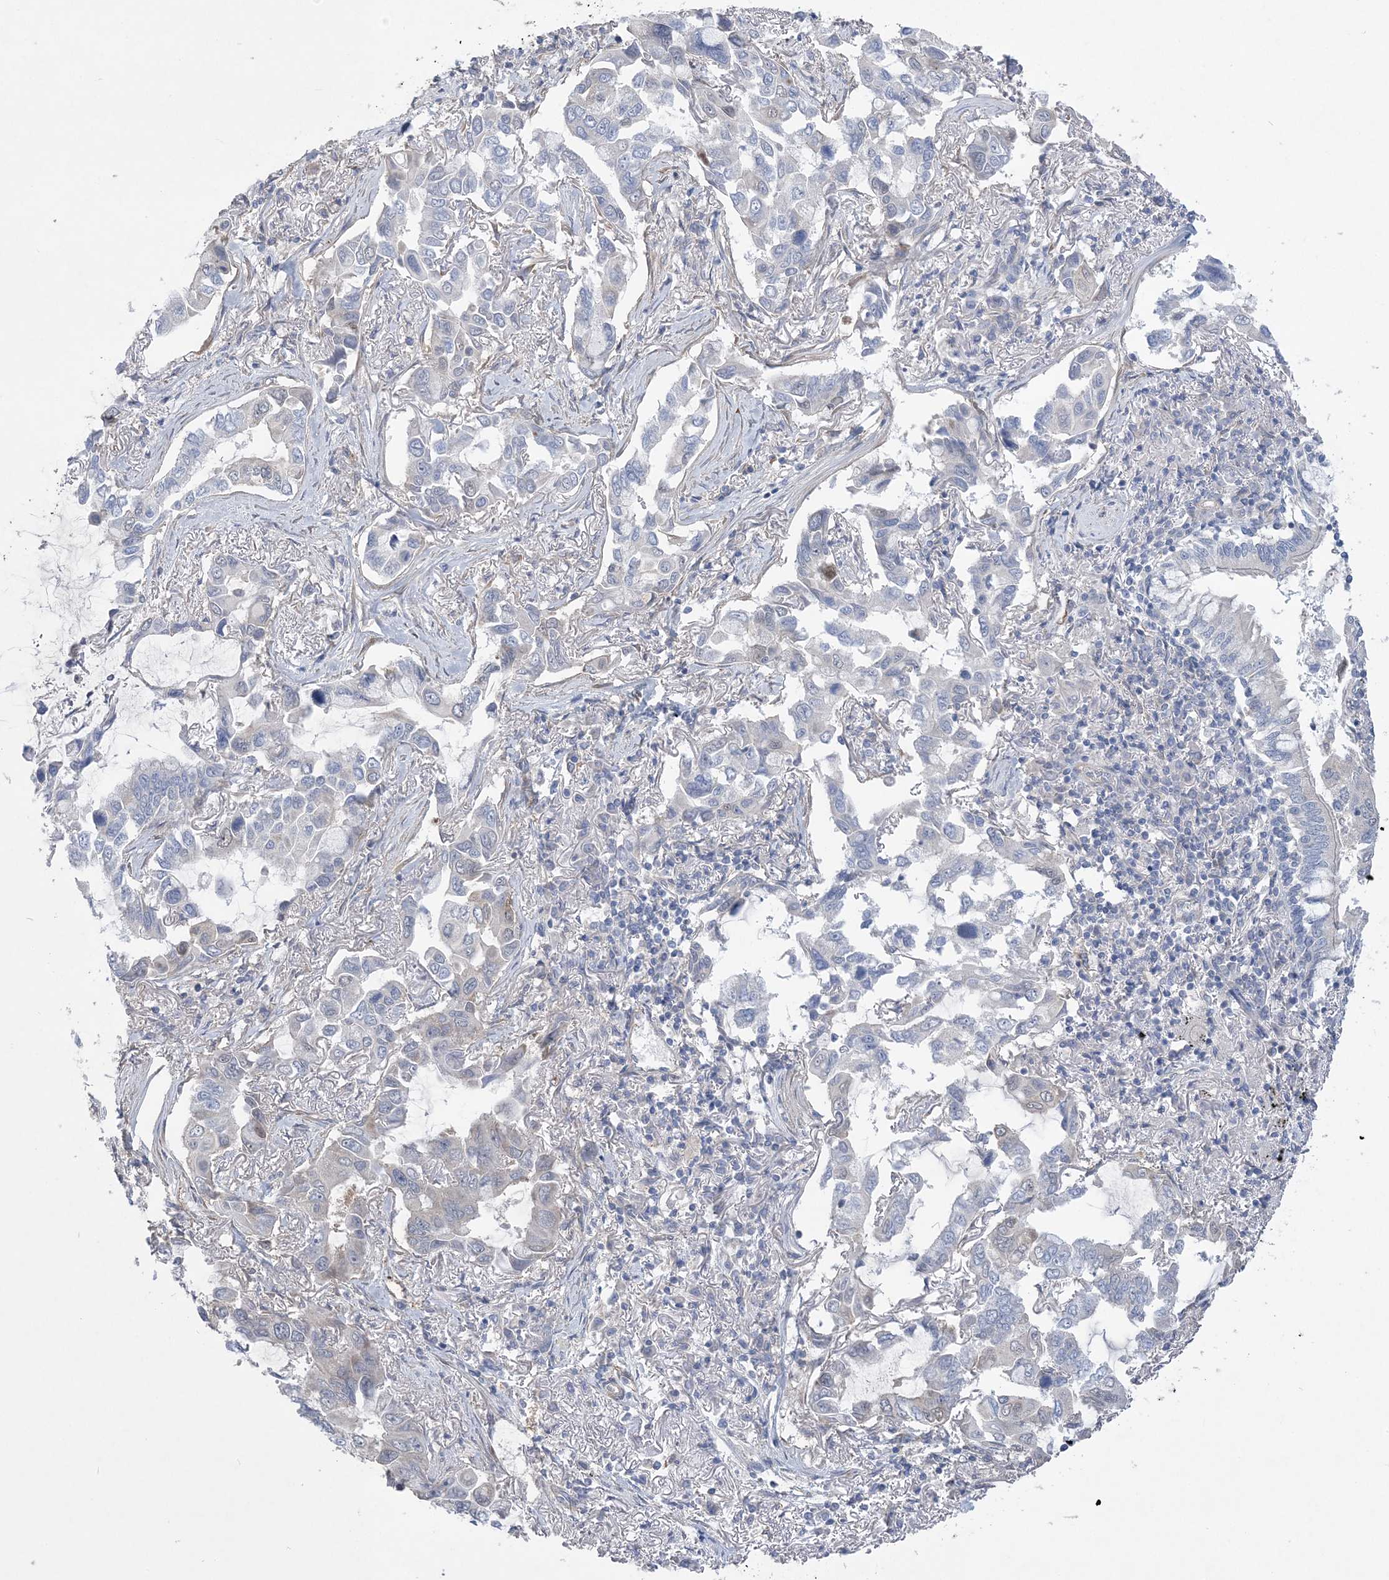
{"staining": {"intensity": "negative", "quantity": "none", "location": "none"}, "tissue": "lung cancer", "cell_type": "Tumor cells", "image_type": "cancer", "snomed": [{"axis": "morphology", "description": "Adenocarcinoma, NOS"}, {"axis": "topography", "description": "Lung"}], "caption": "A photomicrograph of lung adenocarcinoma stained for a protein exhibits no brown staining in tumor cells.", "gene": "MAP4K5", "patient": {"sex": "male", "age": 64}}